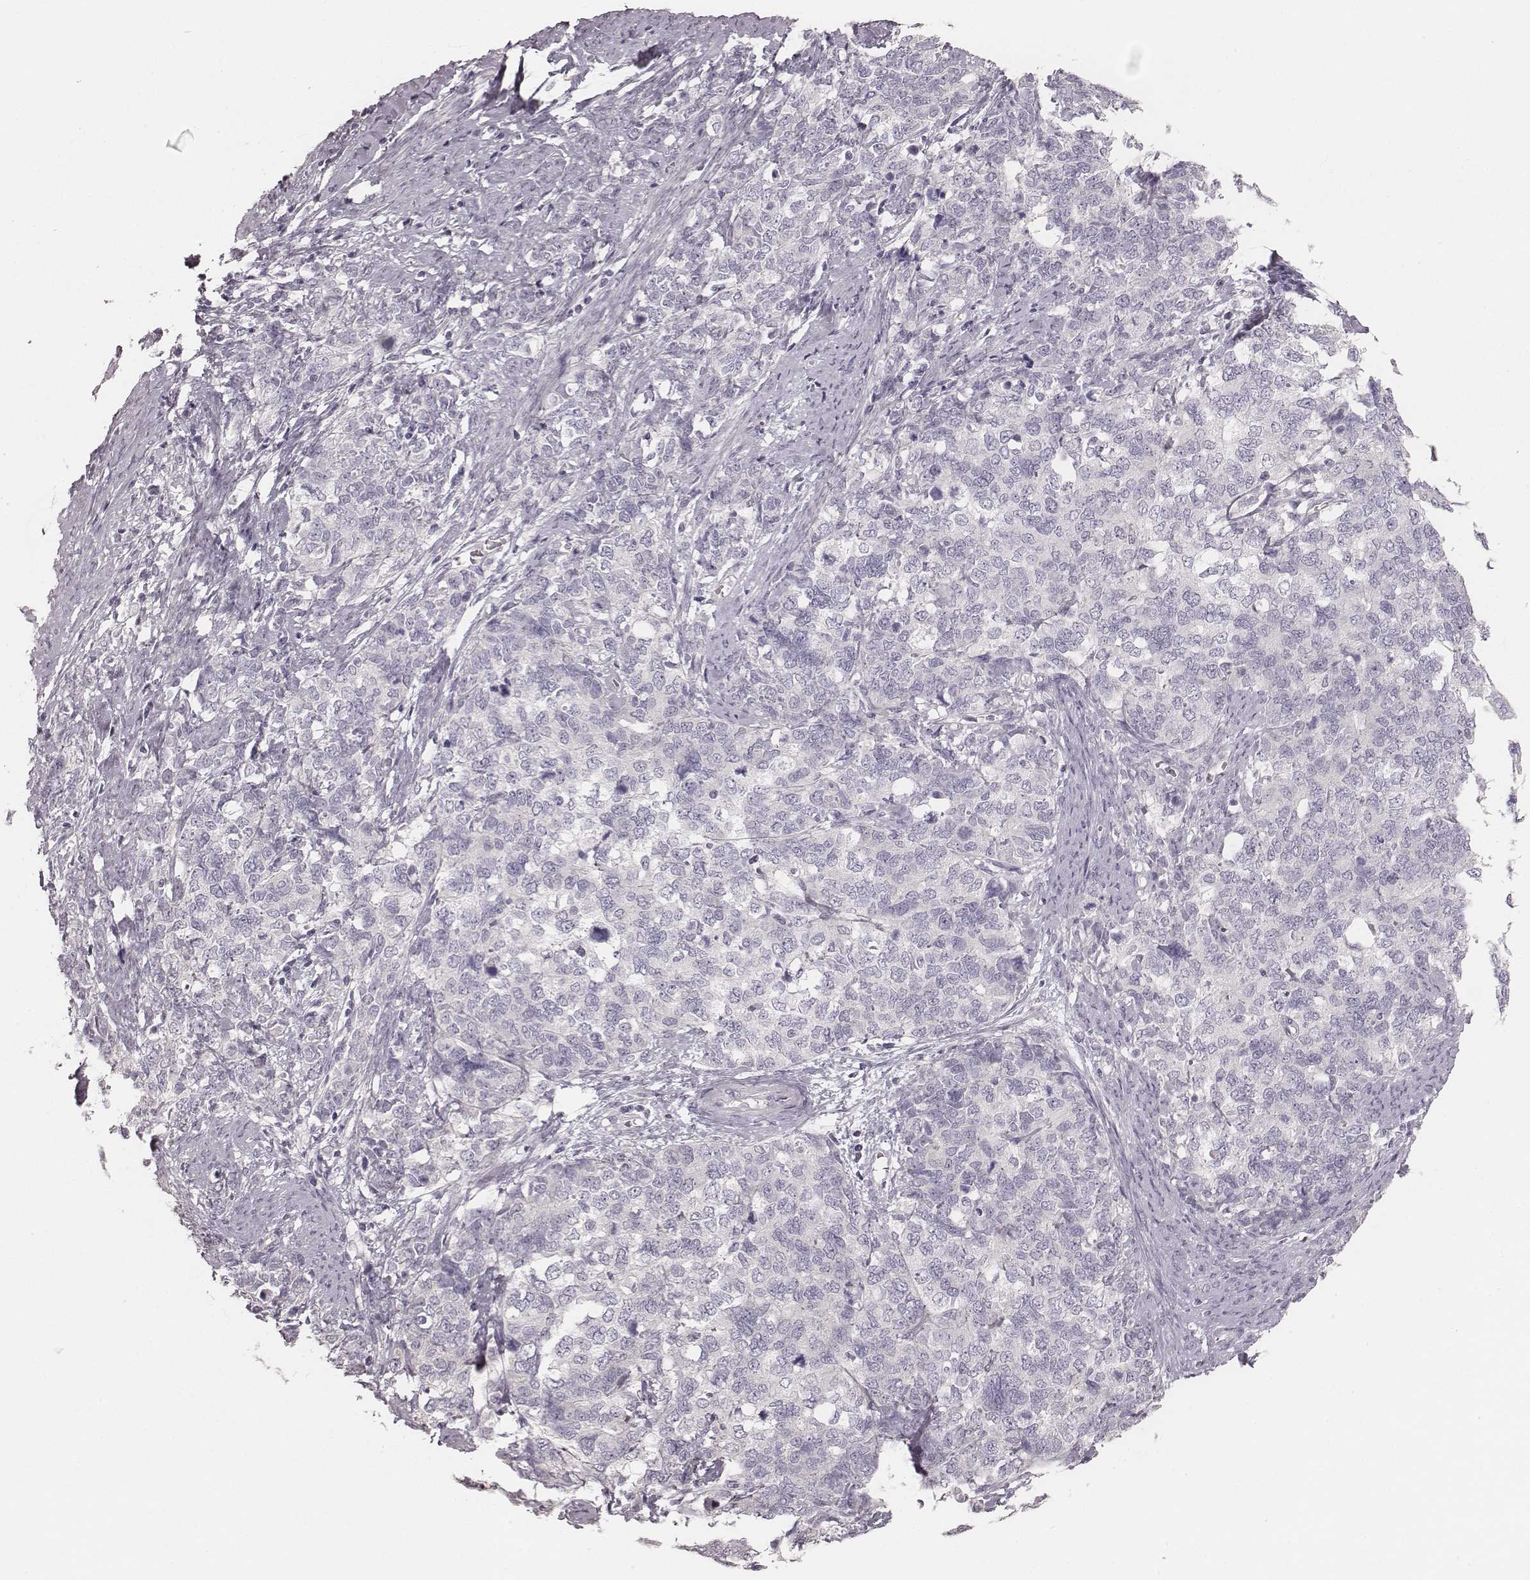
{"staining": {"intensity": "negative", "quantity": "none", "location": "none"}, "tissue": "cervical cancer", "cell_type": "Tumor cells", "image_type": "cancer", "snomed": [{"axis": "morphology", "description": "Squamous cell carcinoma, NOS"}, {"axis": "topography", "description": "Cervix"}], "caption": "A histopathology image of human cervical squamous cell carcinoma is negative for staining in tumor cells.", "gene": "ZP4", "patient": {"sex": "female", "age": 63}}